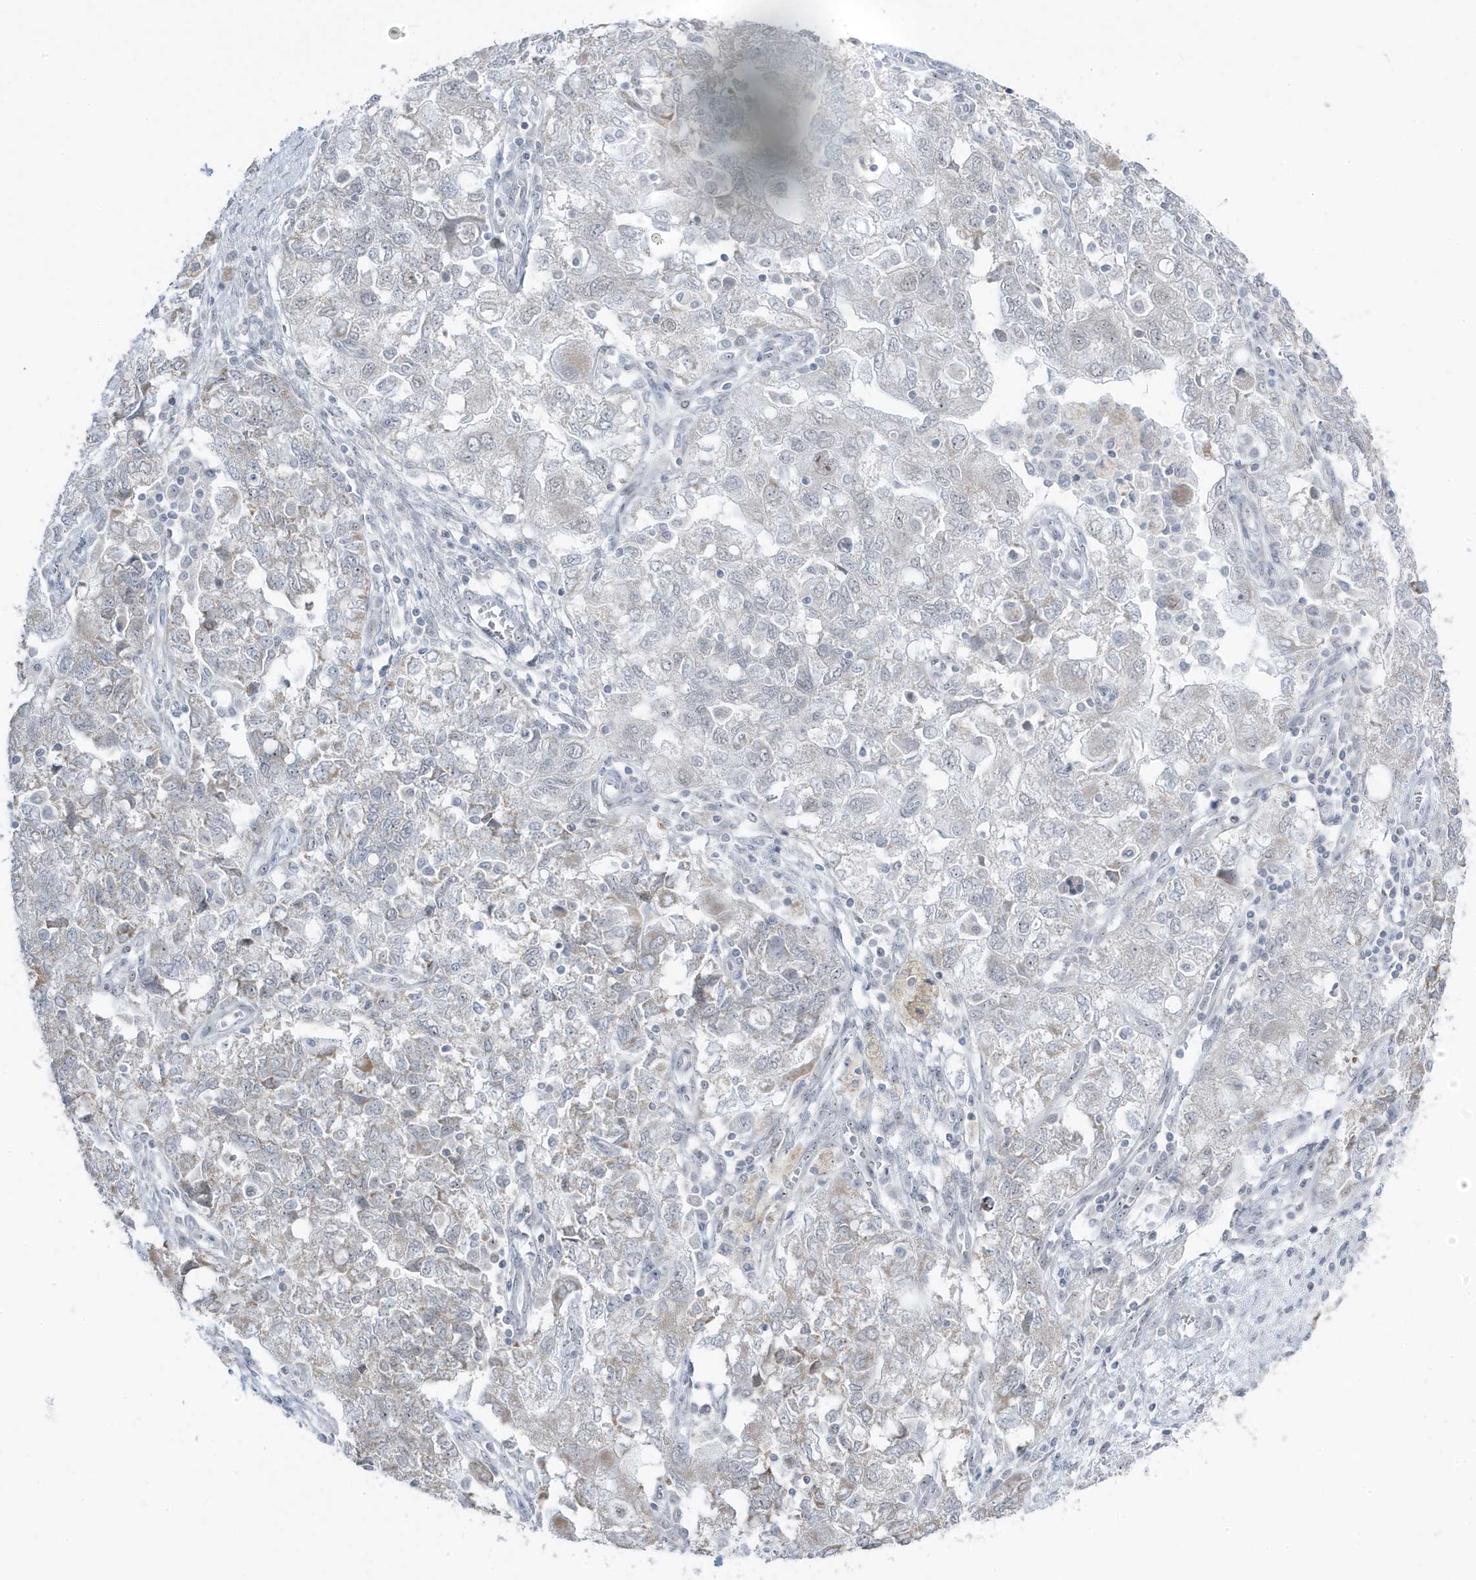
{"staining": {"intensity": "negative", "quantity": "none", "location": "none"}, "tissue": "ovarian cancer", "cell_type": "Tumor cells", "image_type": "cancer", "snomed": [{"axis": "morphology", "description": "Carcinoma, NOS"}, {"axis": "morphology", "description": "Cystadenocarcinoma, serous, NOS"}, {"axis": "topography", "description": "Ovary"}], "caption": "The IHC image has no significant expression in tumor cells of ovarian serous cystadenocarcinoma tissue.", "gene": "TSEN15", "patient": {"sex": "female", "age": 69}}